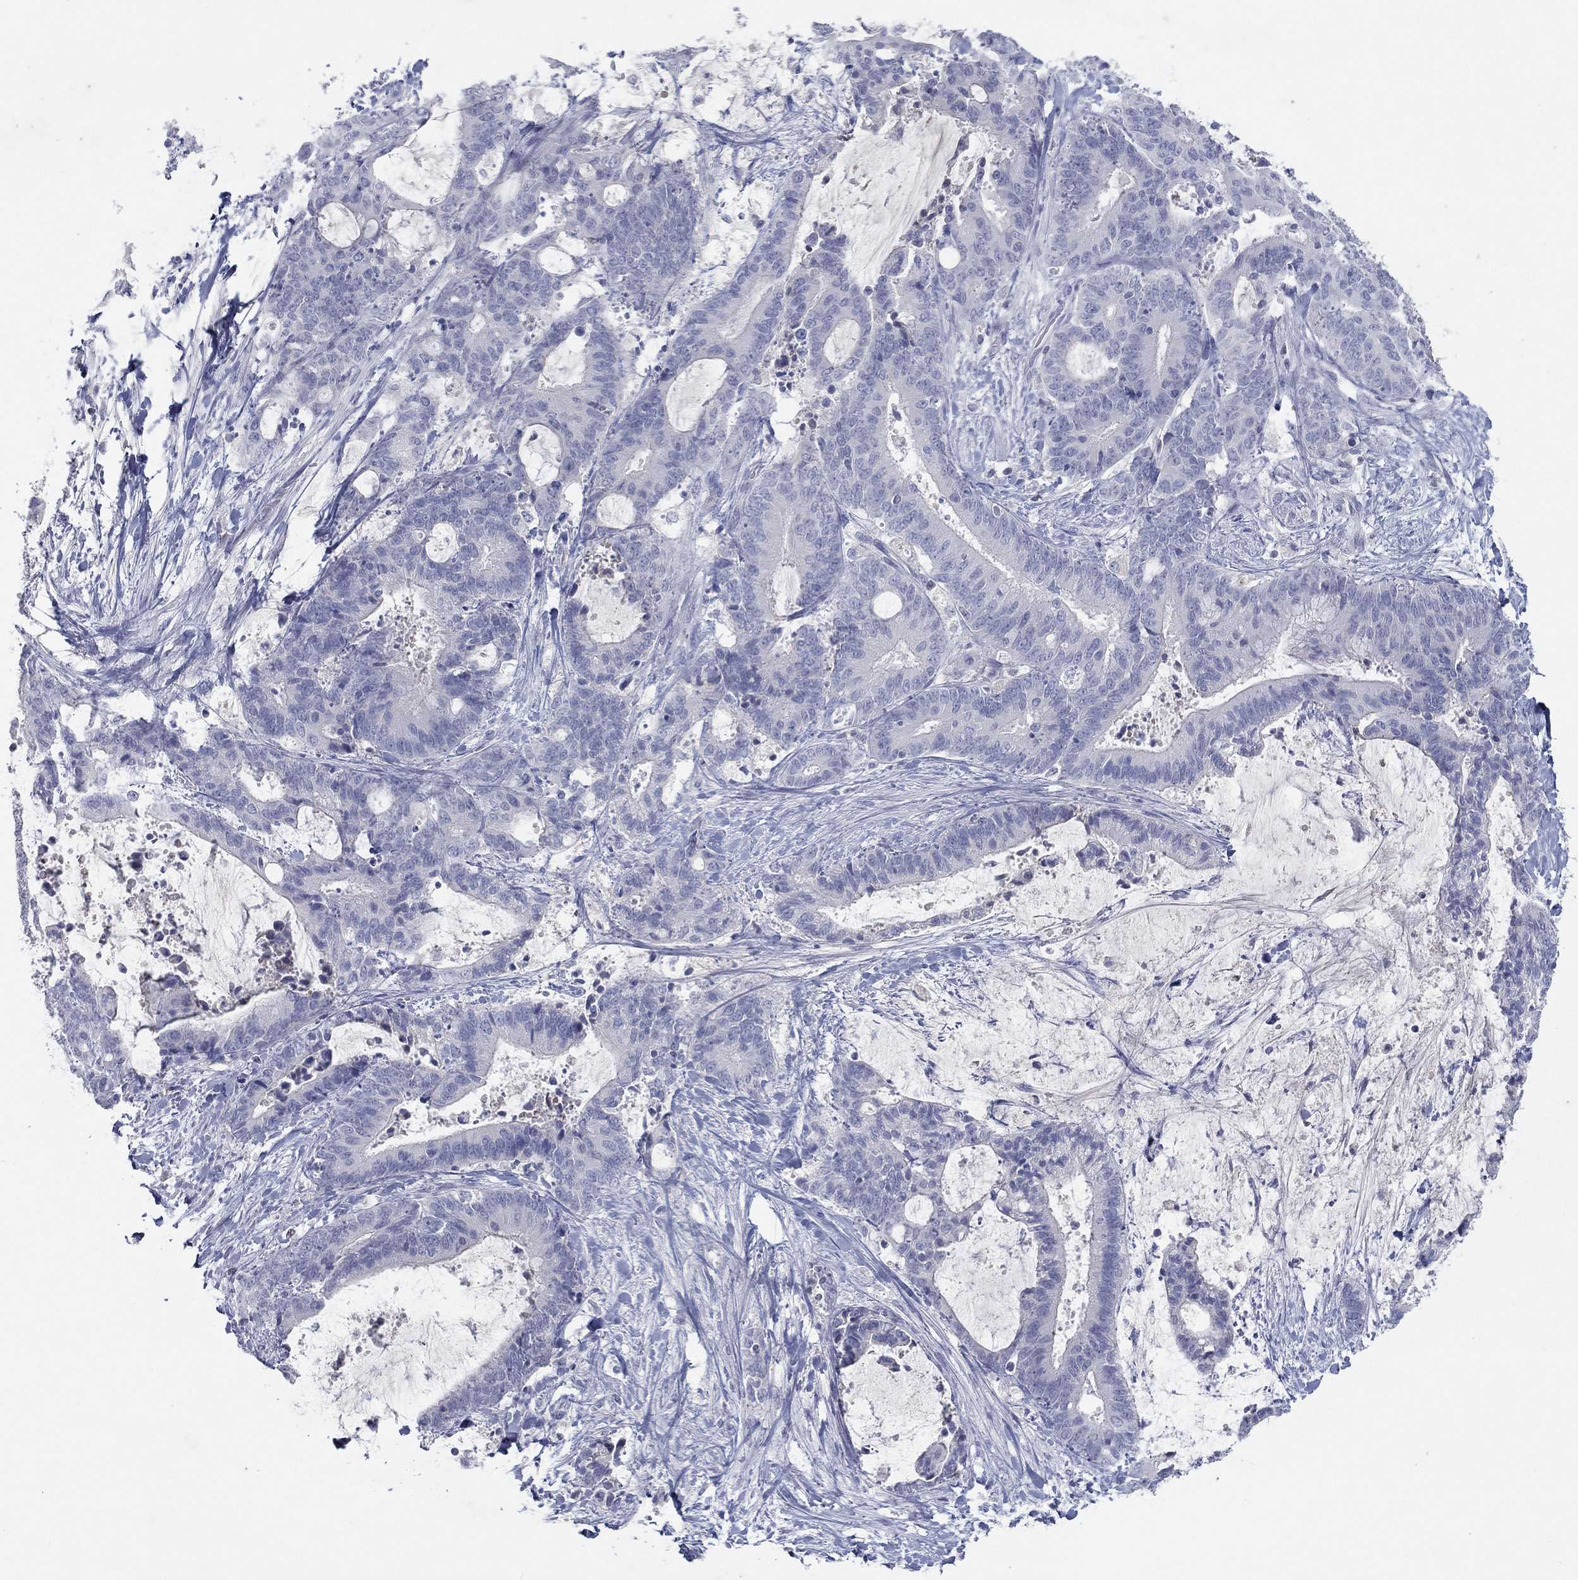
{"staining": {"intensity": "negative", "quantity": "none", "location": "none"}, "tissue": "liver cancer", "cell_type": "Tumor cells", "image_type": "cancer", "snomed": [{"axis": "morphology", "description": "Cholangiocarcinoma"}, {"axis": "topography", "description": "Liver"}], "caption": "Liver cancer (cholangiocarcinoma) stained for a protein using immunohistochemistry shows no expression tumor cells.", "gene": "CPT1B", "patient": {"sex": "female", "age": 73}}